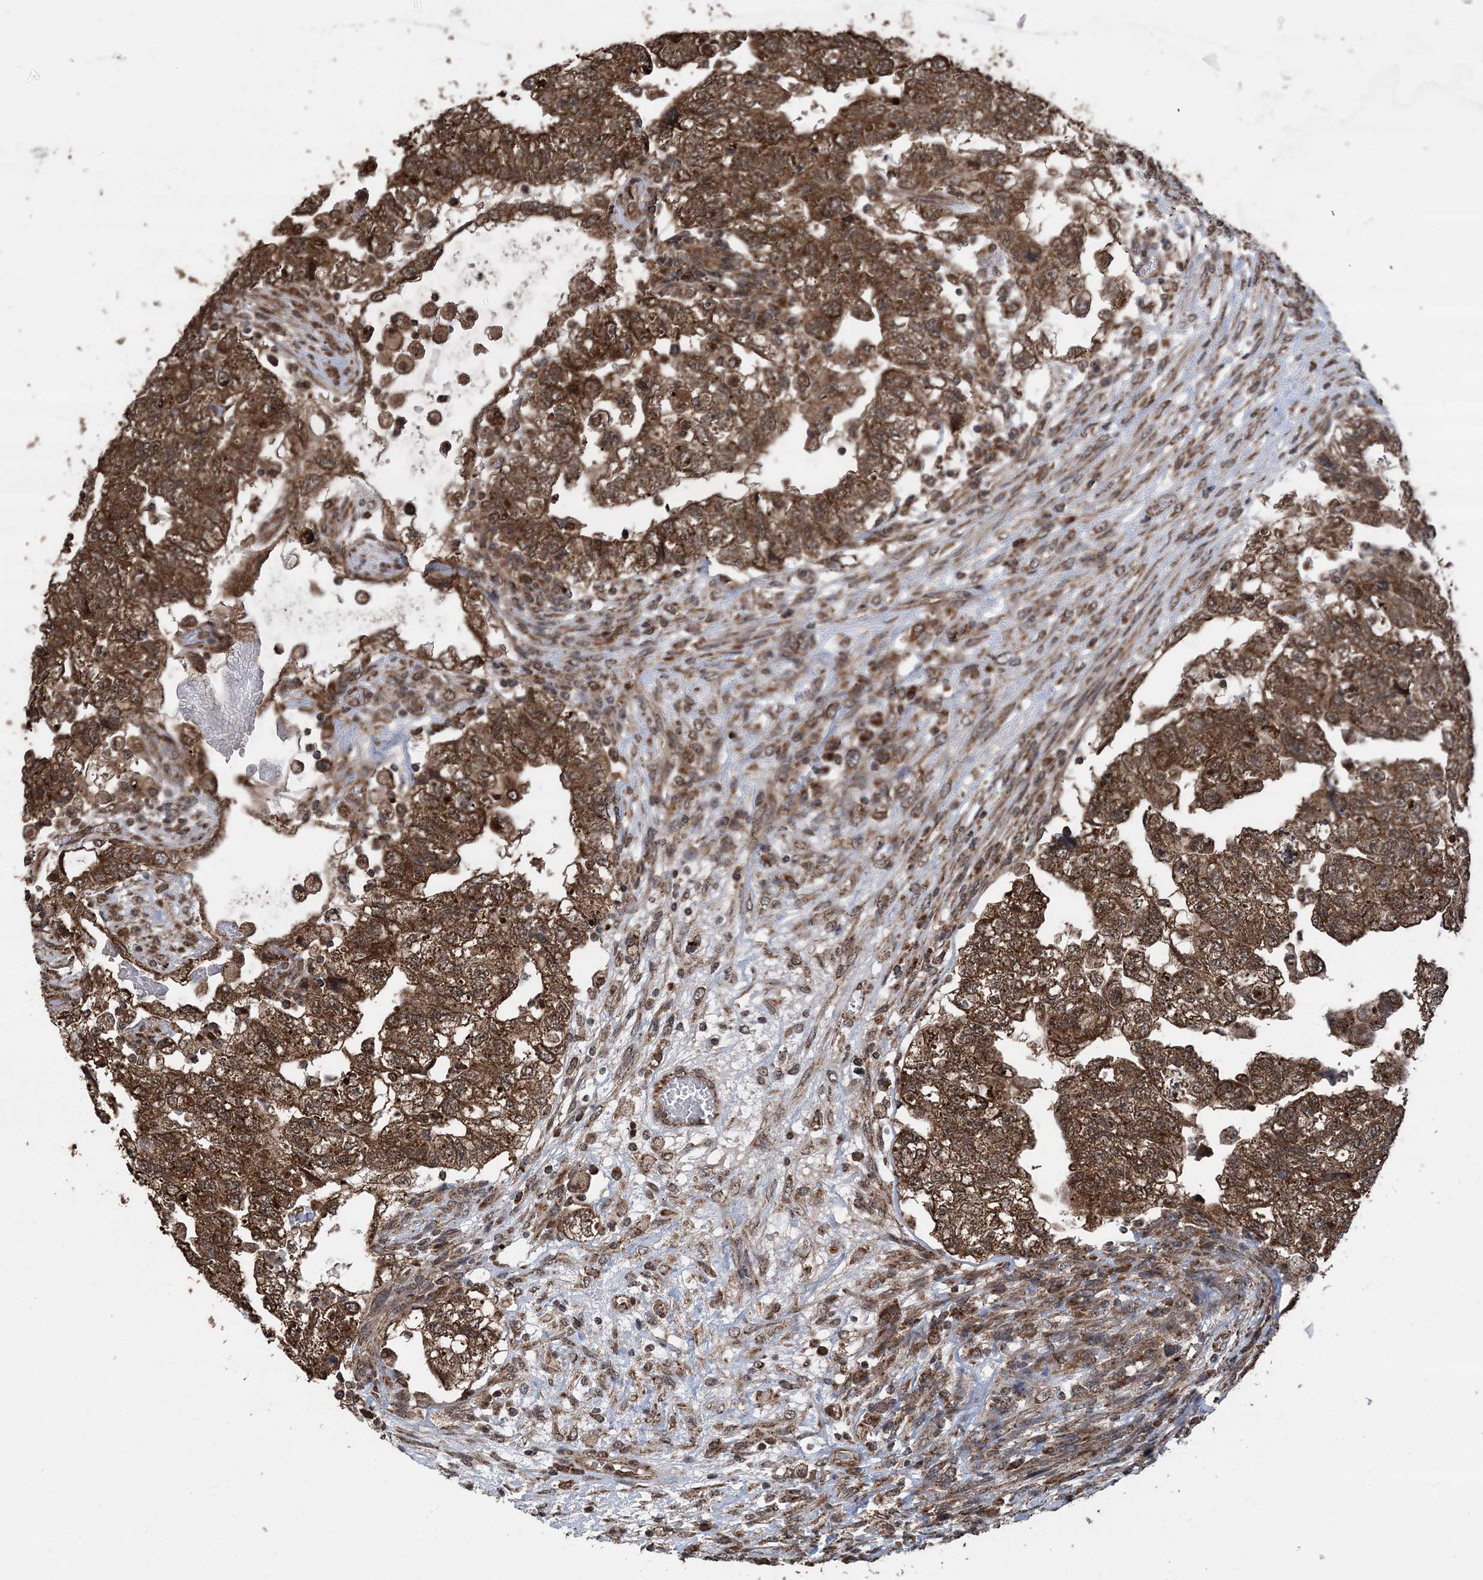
{"staining": {"intensity": "strong", "quantity": ">75%", "location": "cytoplasmic/membranous"}, "tissue": "testis cancer", "cell_type": "Tumor cells", "image_type": "cancer", "snomed": [{"axis": "morphology", "description": "Carcinoma, Embryonal, NOS"}, {"axis": "topography", "description": "Testis"}], "caption": "Brown immunohistochemical staining in testis embryonal carcinoma exhibits strong cytoplasmic/membranous expression in about >75% of tumor cells.", "gene": "PCBP1", "patient": {"sex": "male", "age": 36}}